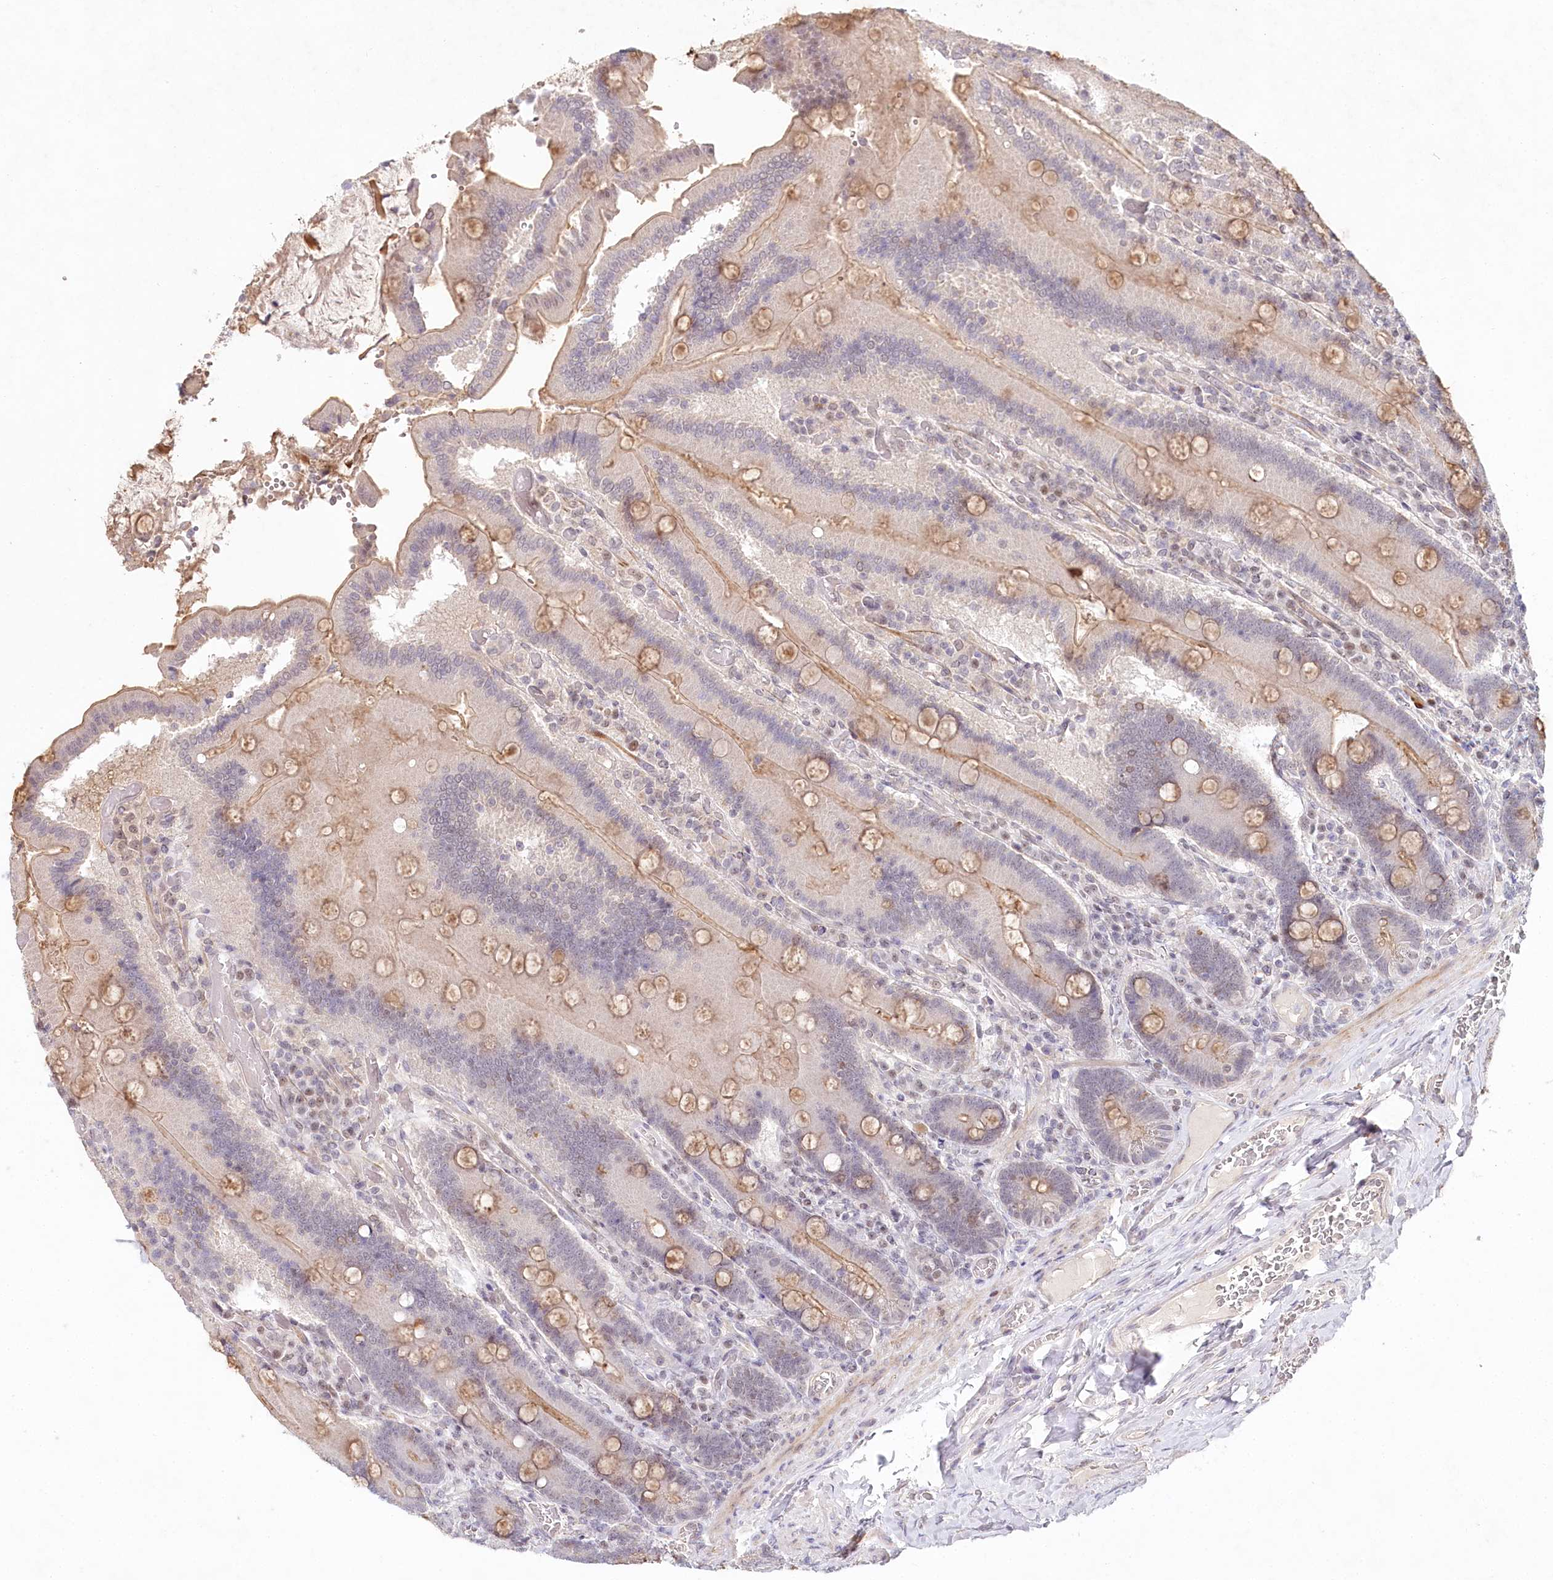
{"staining": {"intensity": "weak", "quantity": "25%-75%", "location": "cytoplasmic/membranous"}, "tissue": "duodenum", "cell_type": "Glandular cells", "image_type": "normal", "snomed": [{"axis": "morphology", "description": "Normal tissue, NOS"}, {"axis": "topography", "description": "Duodenum"}], "caption": "Protein expression analysis of unremarkable human duodenum reveals weak cytoplasmic/membranous positivity in approximately 25%-75% of glandular cells. Immunohistochemistry stains the protein of interest in brown and the nuclei are stained blue.", "gene": "AMTN", "patient": {"sex": "female", "age": 62}}